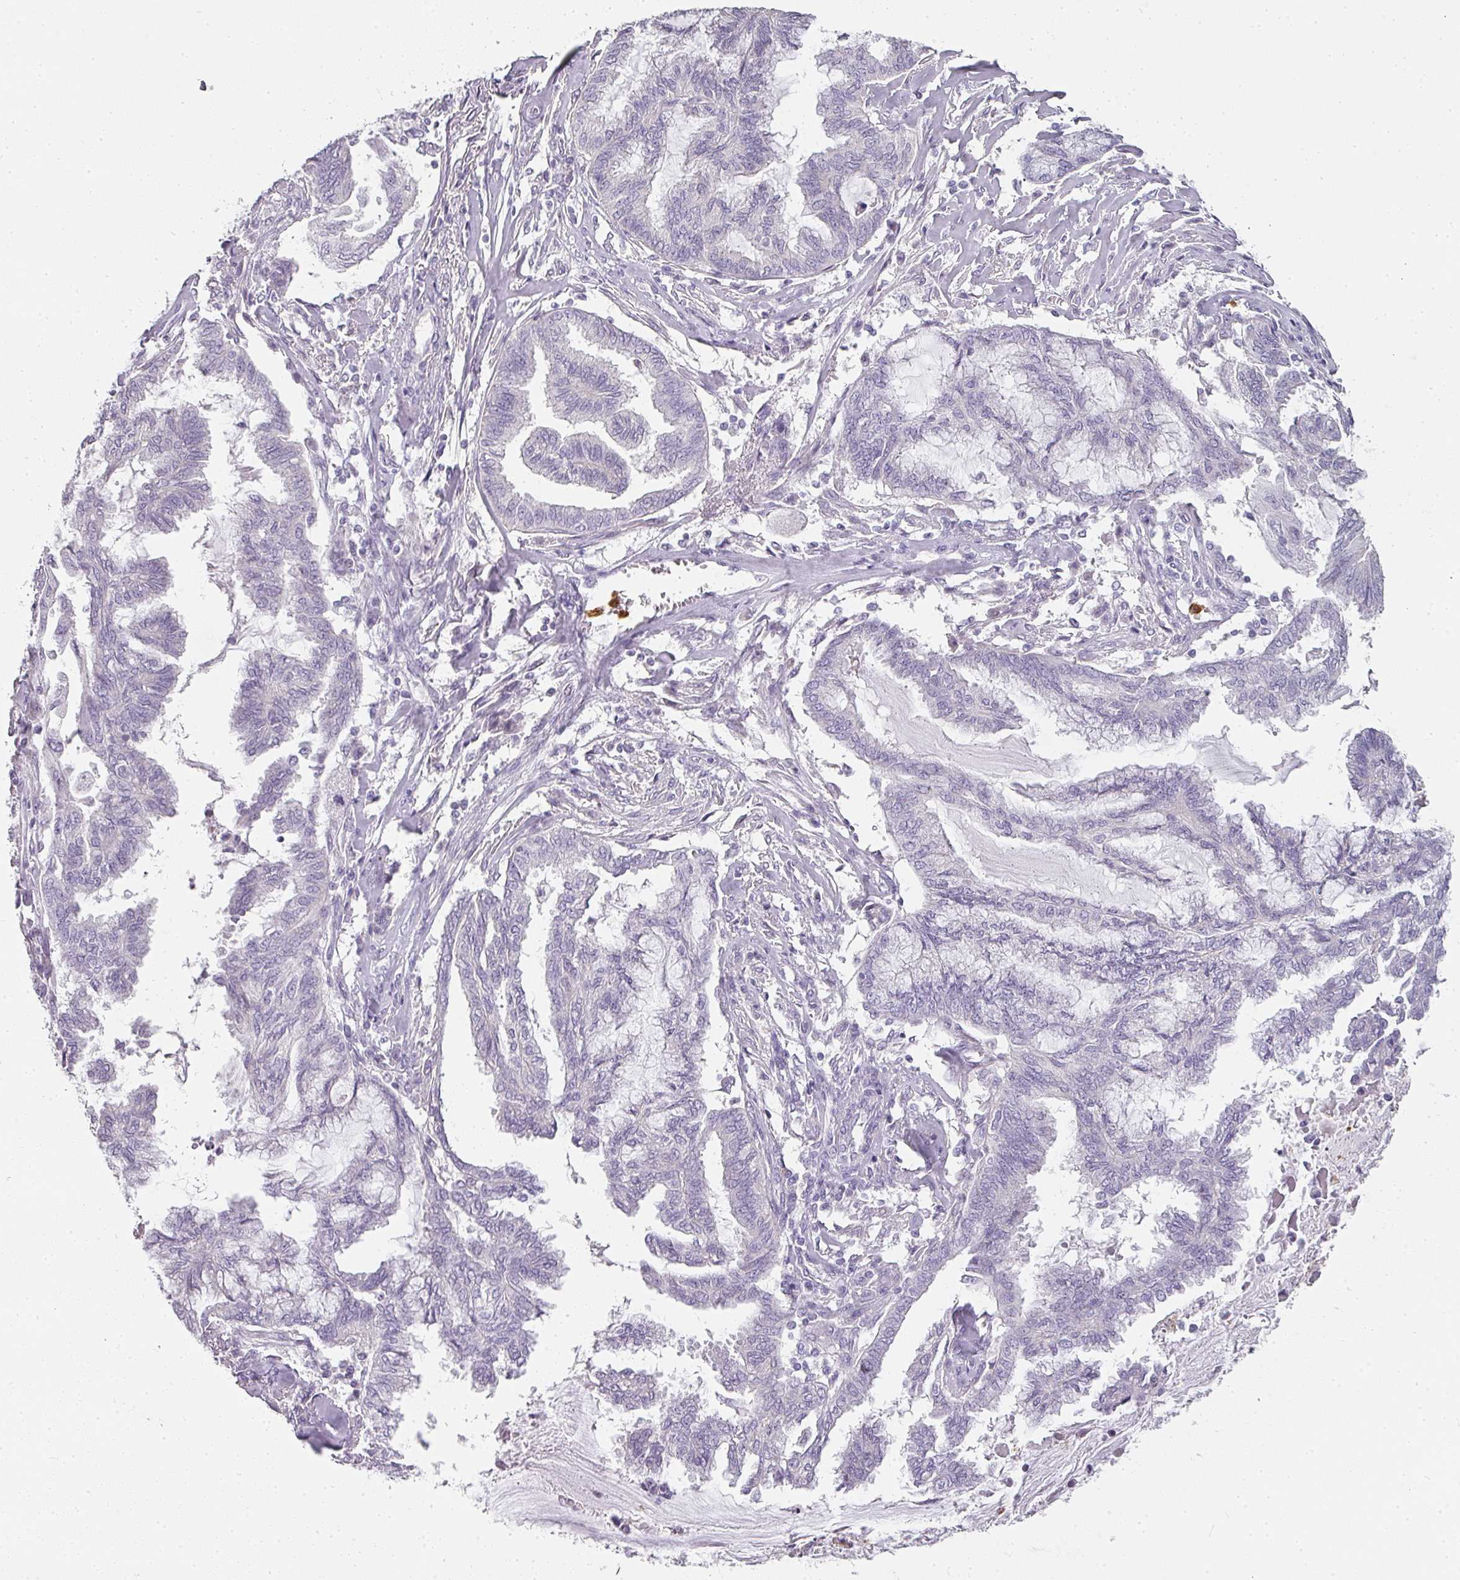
{"staining": {"intensity": "negative", "quantity": "none", "location": "none"}, "tissue": "endometrial cancer", "cell_type": "Tumor cells", "image_type": "cancer", "snomed": [{"axis": "morphology", "description": "Adenocarcinoma, NOS"}, {"axis": "topography", "description": "Endometrium"}], "caption": "High power microscopy image of an immunohistochemistry micrograph of endometrial cancer (adenocarcinoma), revealing no significant staining in tumor cells.", "gene": "CAMP", "patient": {"sex": "female", "age": 86}}